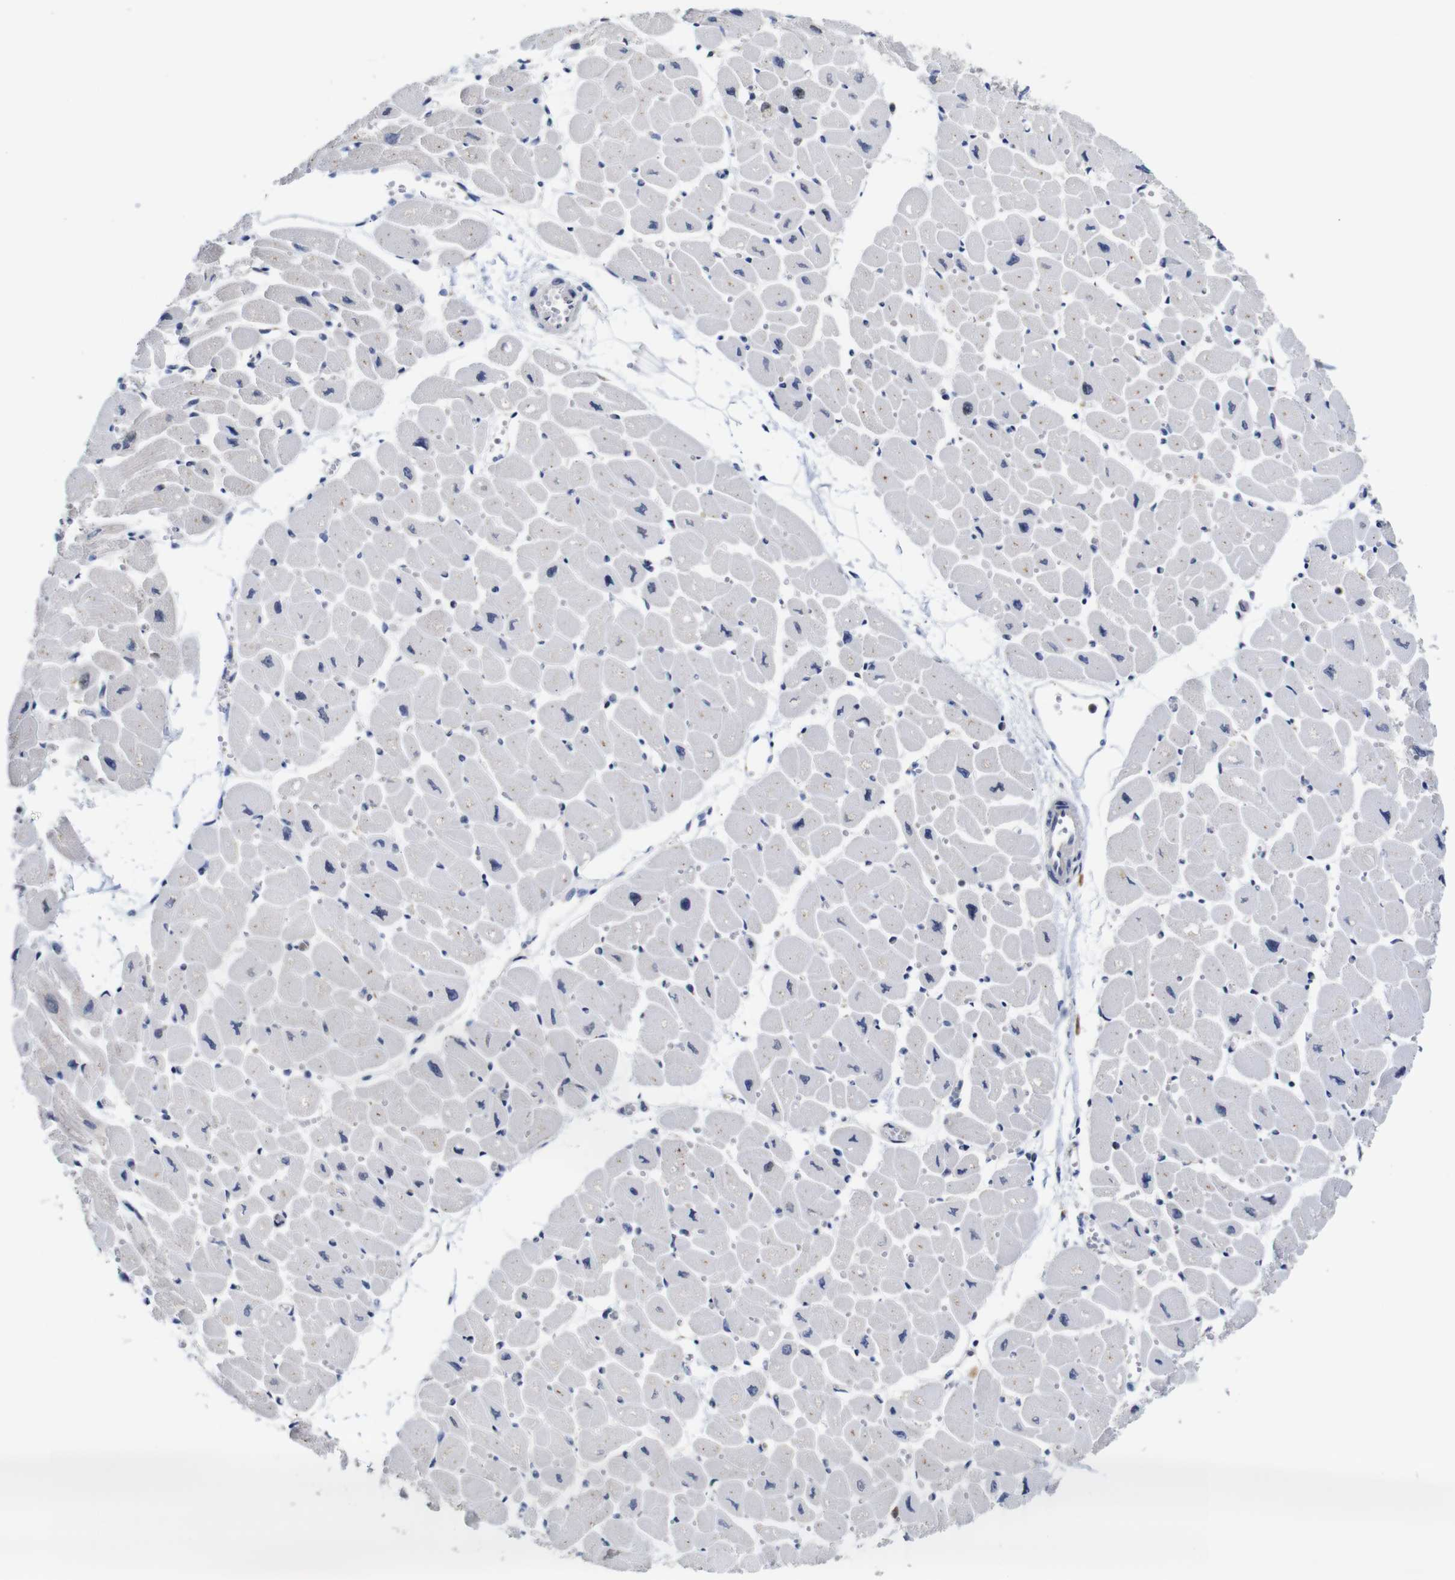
{"staining": {"intensity": "negative", "quantity": "none", "location": "none"}, "tissue": "heart muscle", "cell_type": "Cardiomyocytes", "image_type": "normal", "snomed": [{"axis": "morphology", "description": "Normal tissue, NOS"}, {"axis": "topography", "description": "Heart"}], "caption": "Immunohistochemistry (IHC) micrograph of normal heart muscle stained for a protein (brown), which displays no staining in cardiomyocytes.", "gene": "FURIN", "patient": {"sex": "female", "age": 54}}